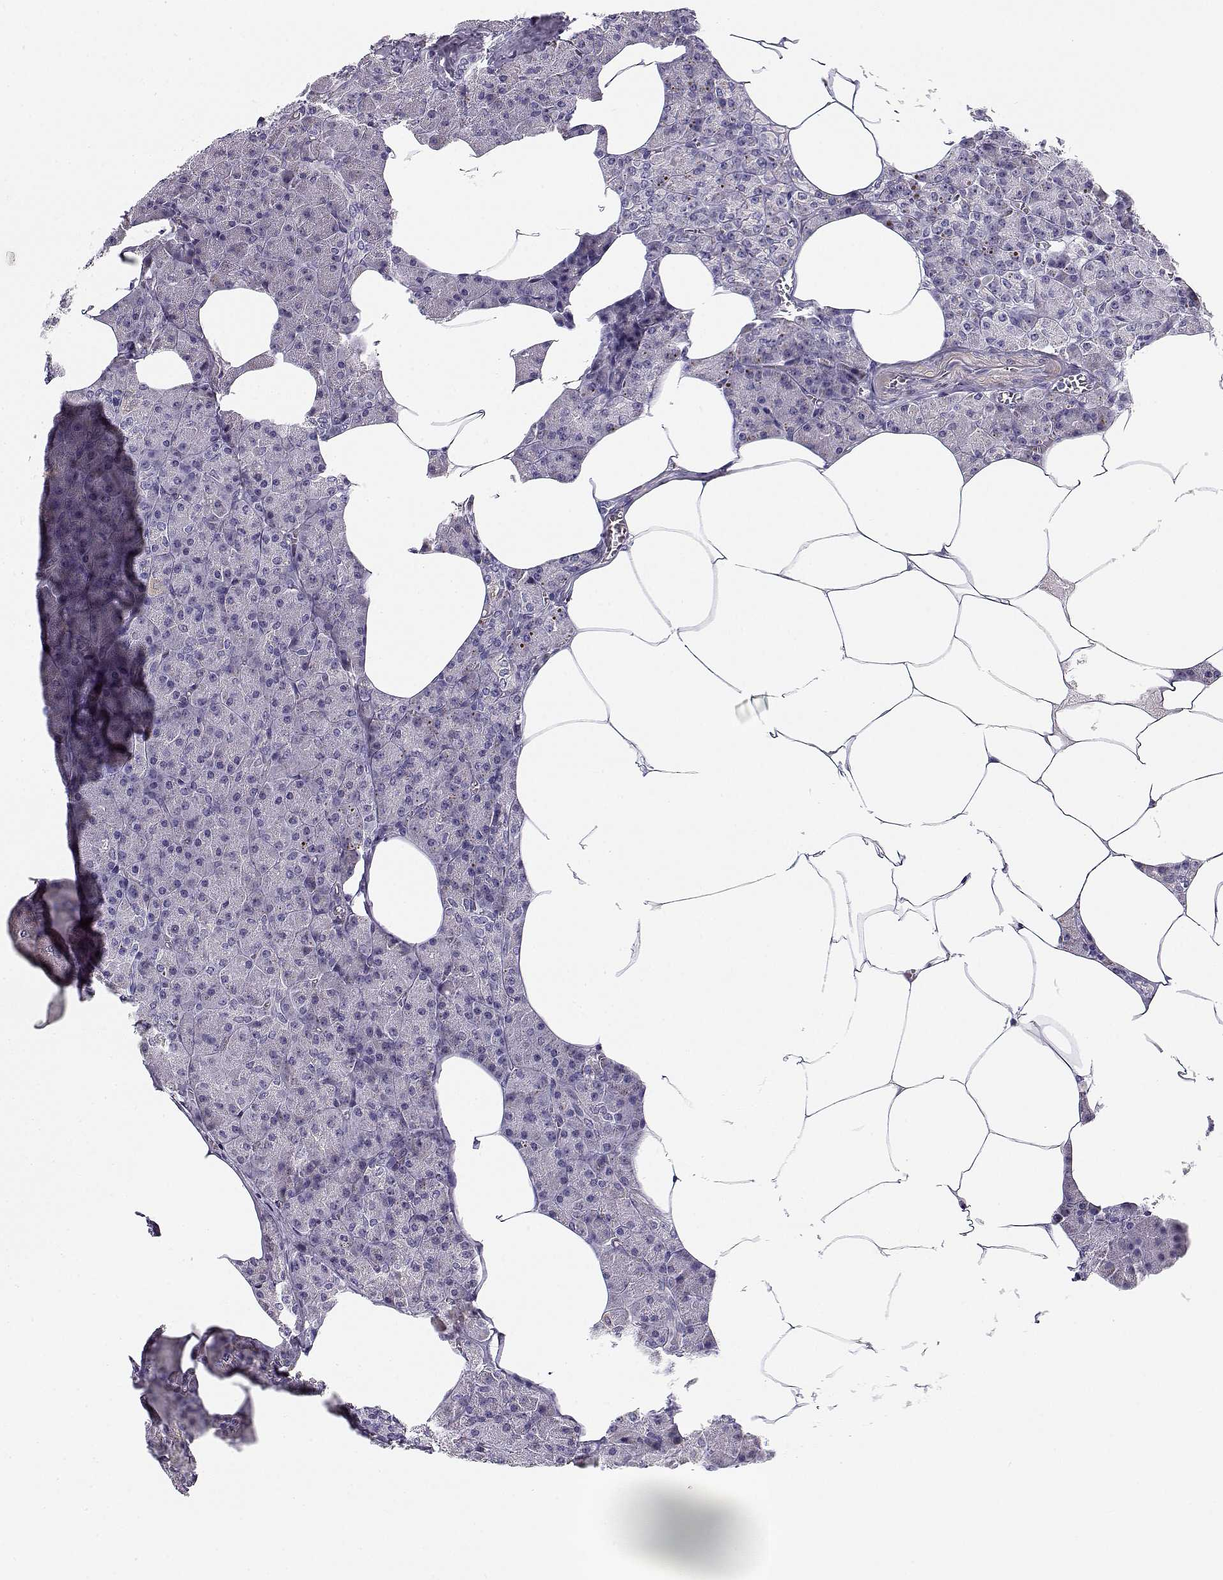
{"staining": {"intensity": "negative", "quantity": "none", "location": "none"}, "tissue": "pancreas", "cell_type": "Exocrine glandular cells", "image_type": "normal", "snomed": [{"axis": "morphology", "description": "Normal tissue, NOS"}, {"axis": "topography", "description": "Pancreas"}], "caption": "IHC photomicrograph of unremarkable pancreas: human pancreas stained with DAB (3,3'-diaminobenzidine) exhibits no significant protein expression in exocrine glandular cells.", "gene": "CREB3L3", "patient": {"sex": "female", "age": 45}}